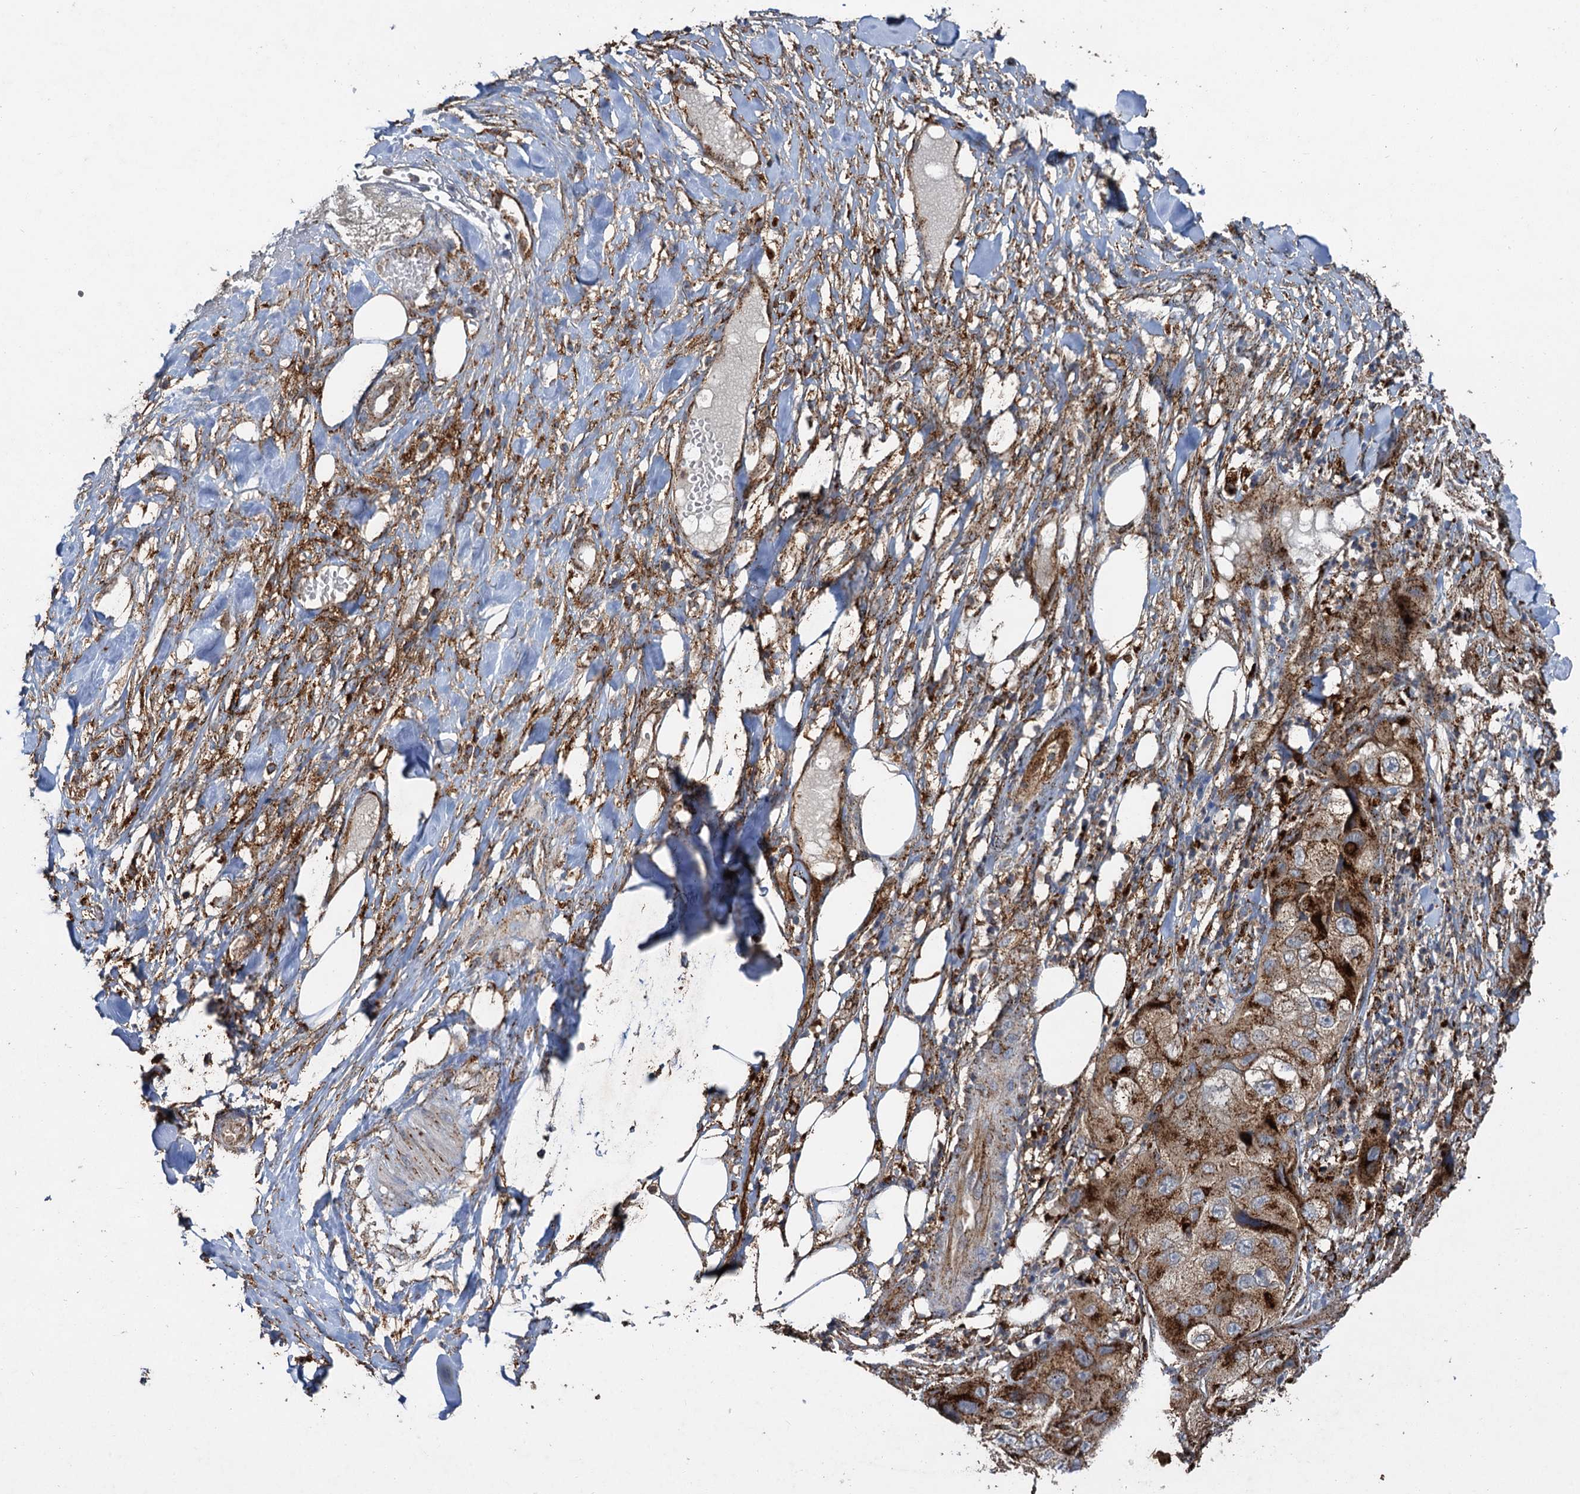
{"staining": {"intensity": "strong", "quantity": ">75%", "location": "cytoplasmic/membranous"}, "tissue": "skin cancer", "cell_type": "Tumor cells", "image_type": "cancer", "snomed": [{"axis": "morphology", "description": "Squamous cell carcinoma, NOS"}, {"axis": "topography", "description": "Skin"}, {"axis": "topography", "description": "Subcutis"}], "caption": "Squamous cell carcinoma (skin) stained with DAB (3,3'-diaminobenzidine) immunohistochemistry (IHC) demonstrates high levels of strong cytoplasmic/membranous positivity in approximately >75% of tumor cells.", "gene": "GBA1", "patient": {"sex": "male", "age": 73}}